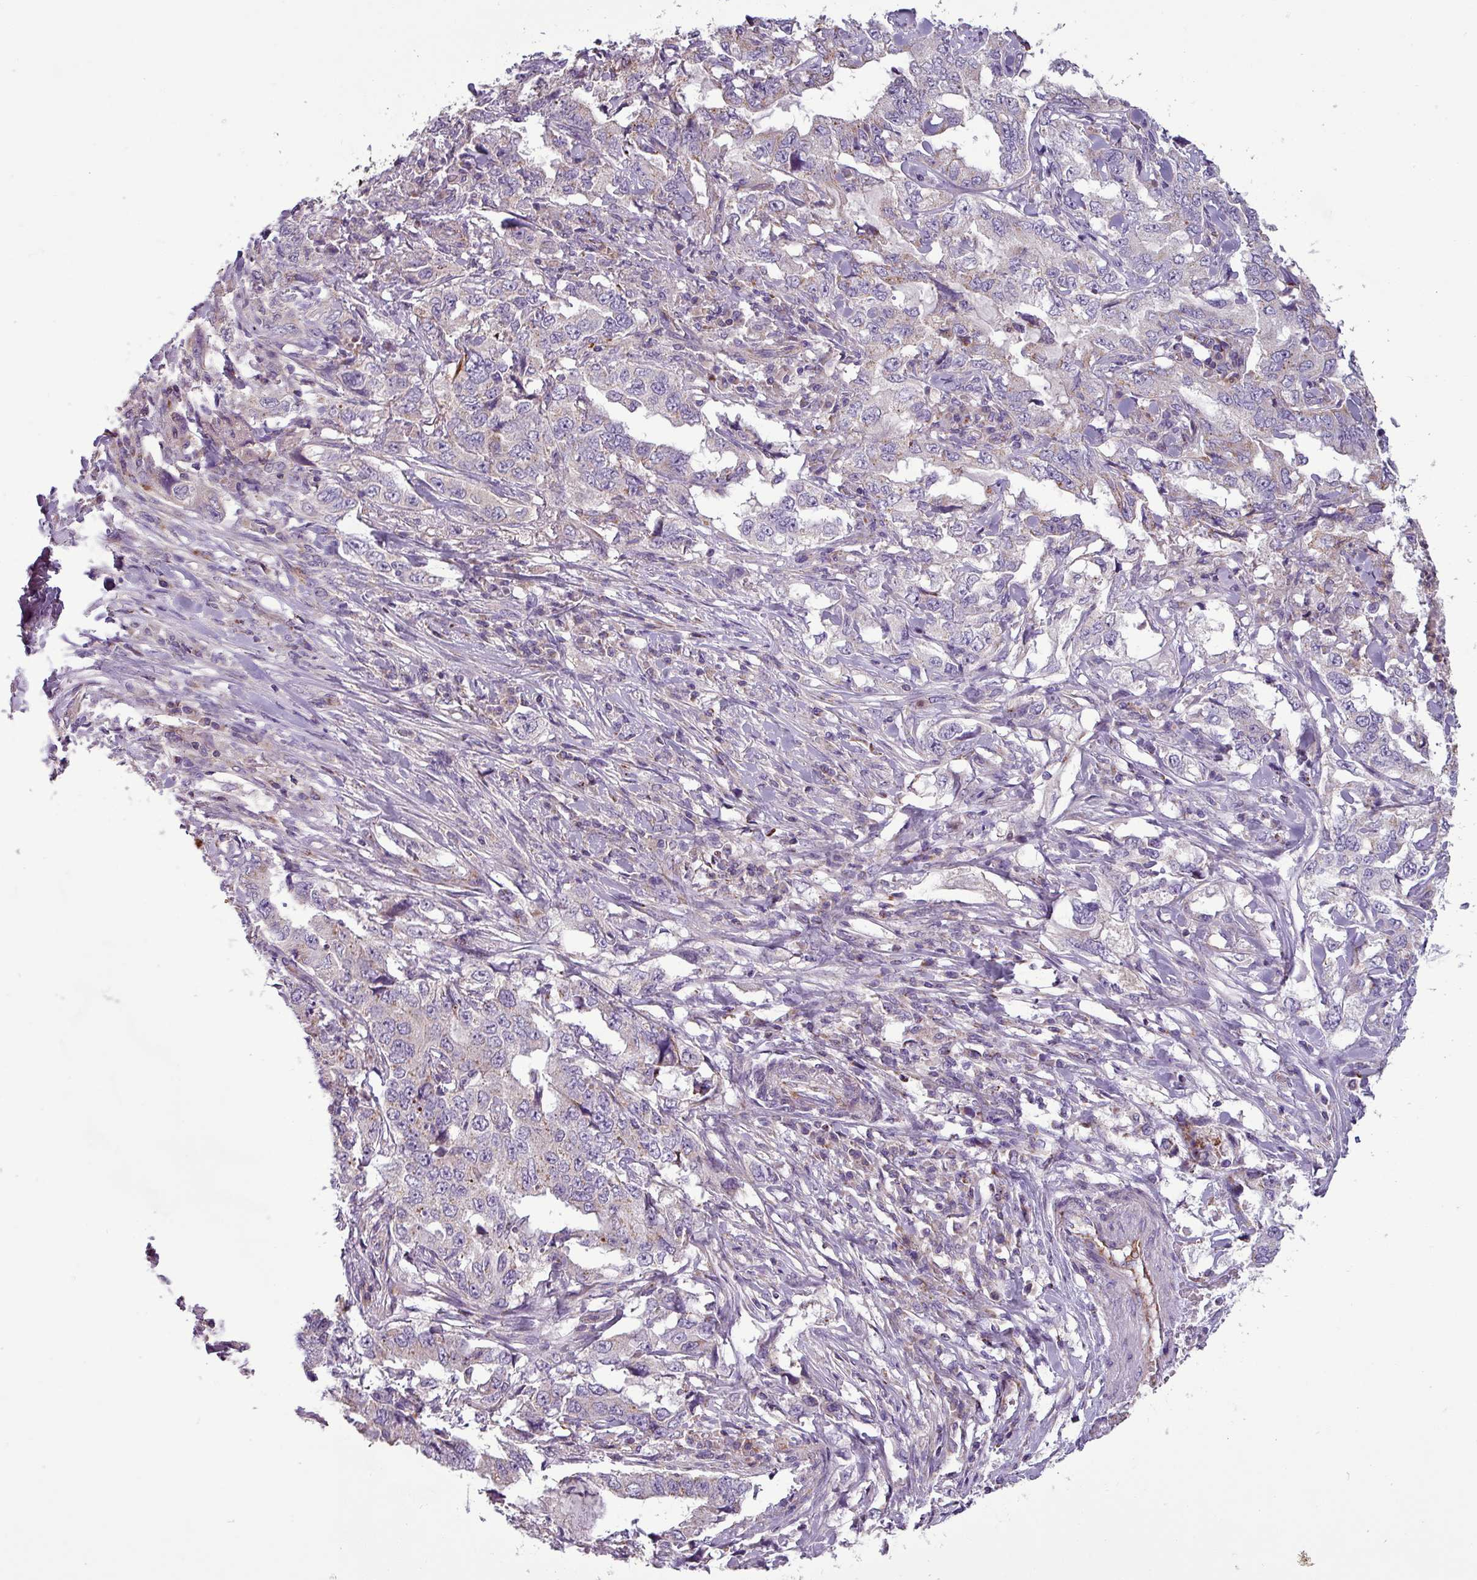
{"staining": {"intensity": "weak", "quantity": "<25%", "location": "cytoplasmic/membranous"}, "tissue": "lung cancer", "cell_type": "Tumor cells", "image_type": "cancer", "snomed": [{"axis": "morphology", "description": "Adenocarcinoma, NOS"}, {"axis": "topography", "description": "Lung"}], "caption": "DAB immunohistochemical staining of adenocarcinoma (lung) exhibits no significant expression in tumor cells.", "gene": "PNMA6A", "patient": {"sex": "female", "age": 51}}